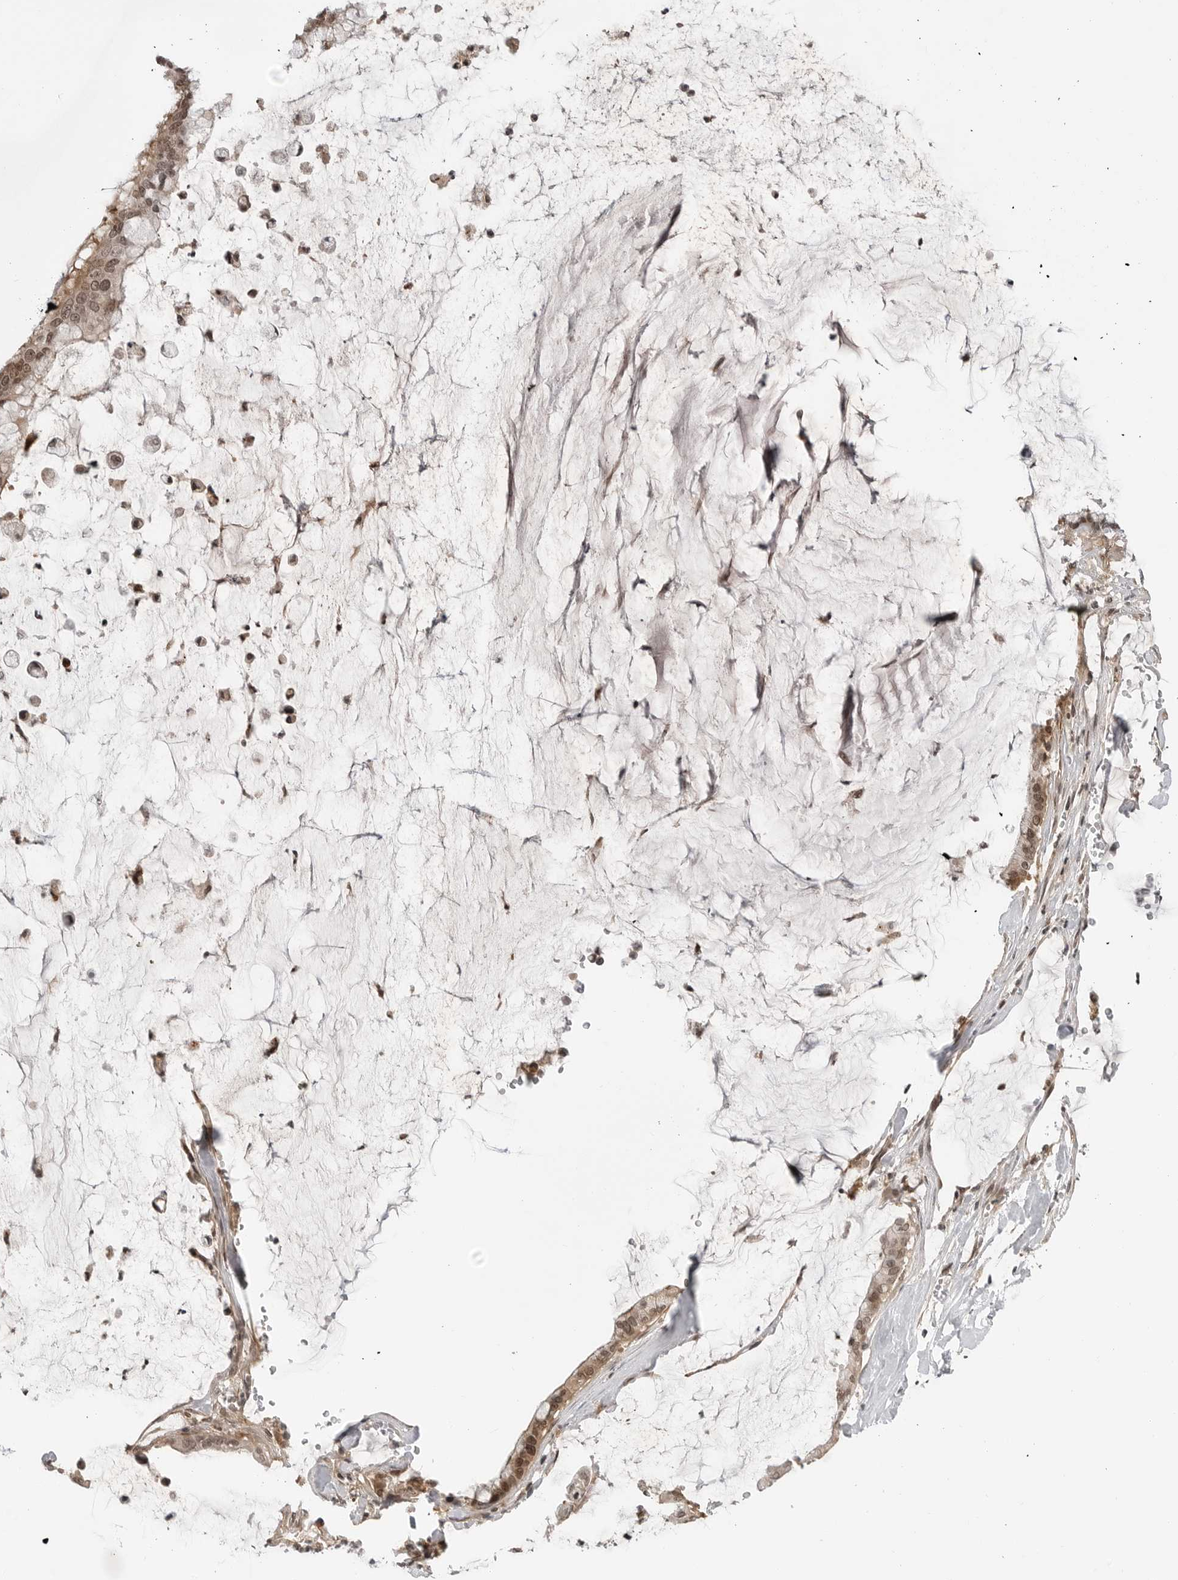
{"staining": {"intensity": "moderate", "quantity": ">75%", "location": "cytoplasmic/membranous,nuclear"}, "tissue": "pancreatic cancer", "cell_type": "Tumor cells", "image_type": "cancer", "snomed": [{"axis": "morphology", "description": "Adenocarcinoma, NOS"}, {"axis": "topography", "description": "Pancreas"}], "caption": "Protein staining of pancreatic cancer (adenocarcinoma) tissue shows moderate cytoplasmic/membranous and nuclear expression in about >75% of tumor cells. The staining was performed using DAB, with brown indicating positive protein expression. Nuclei are stained blue with hematoxylin.", "gene": "C8orf33", "patient": {"sex": "male", "age": 41}}